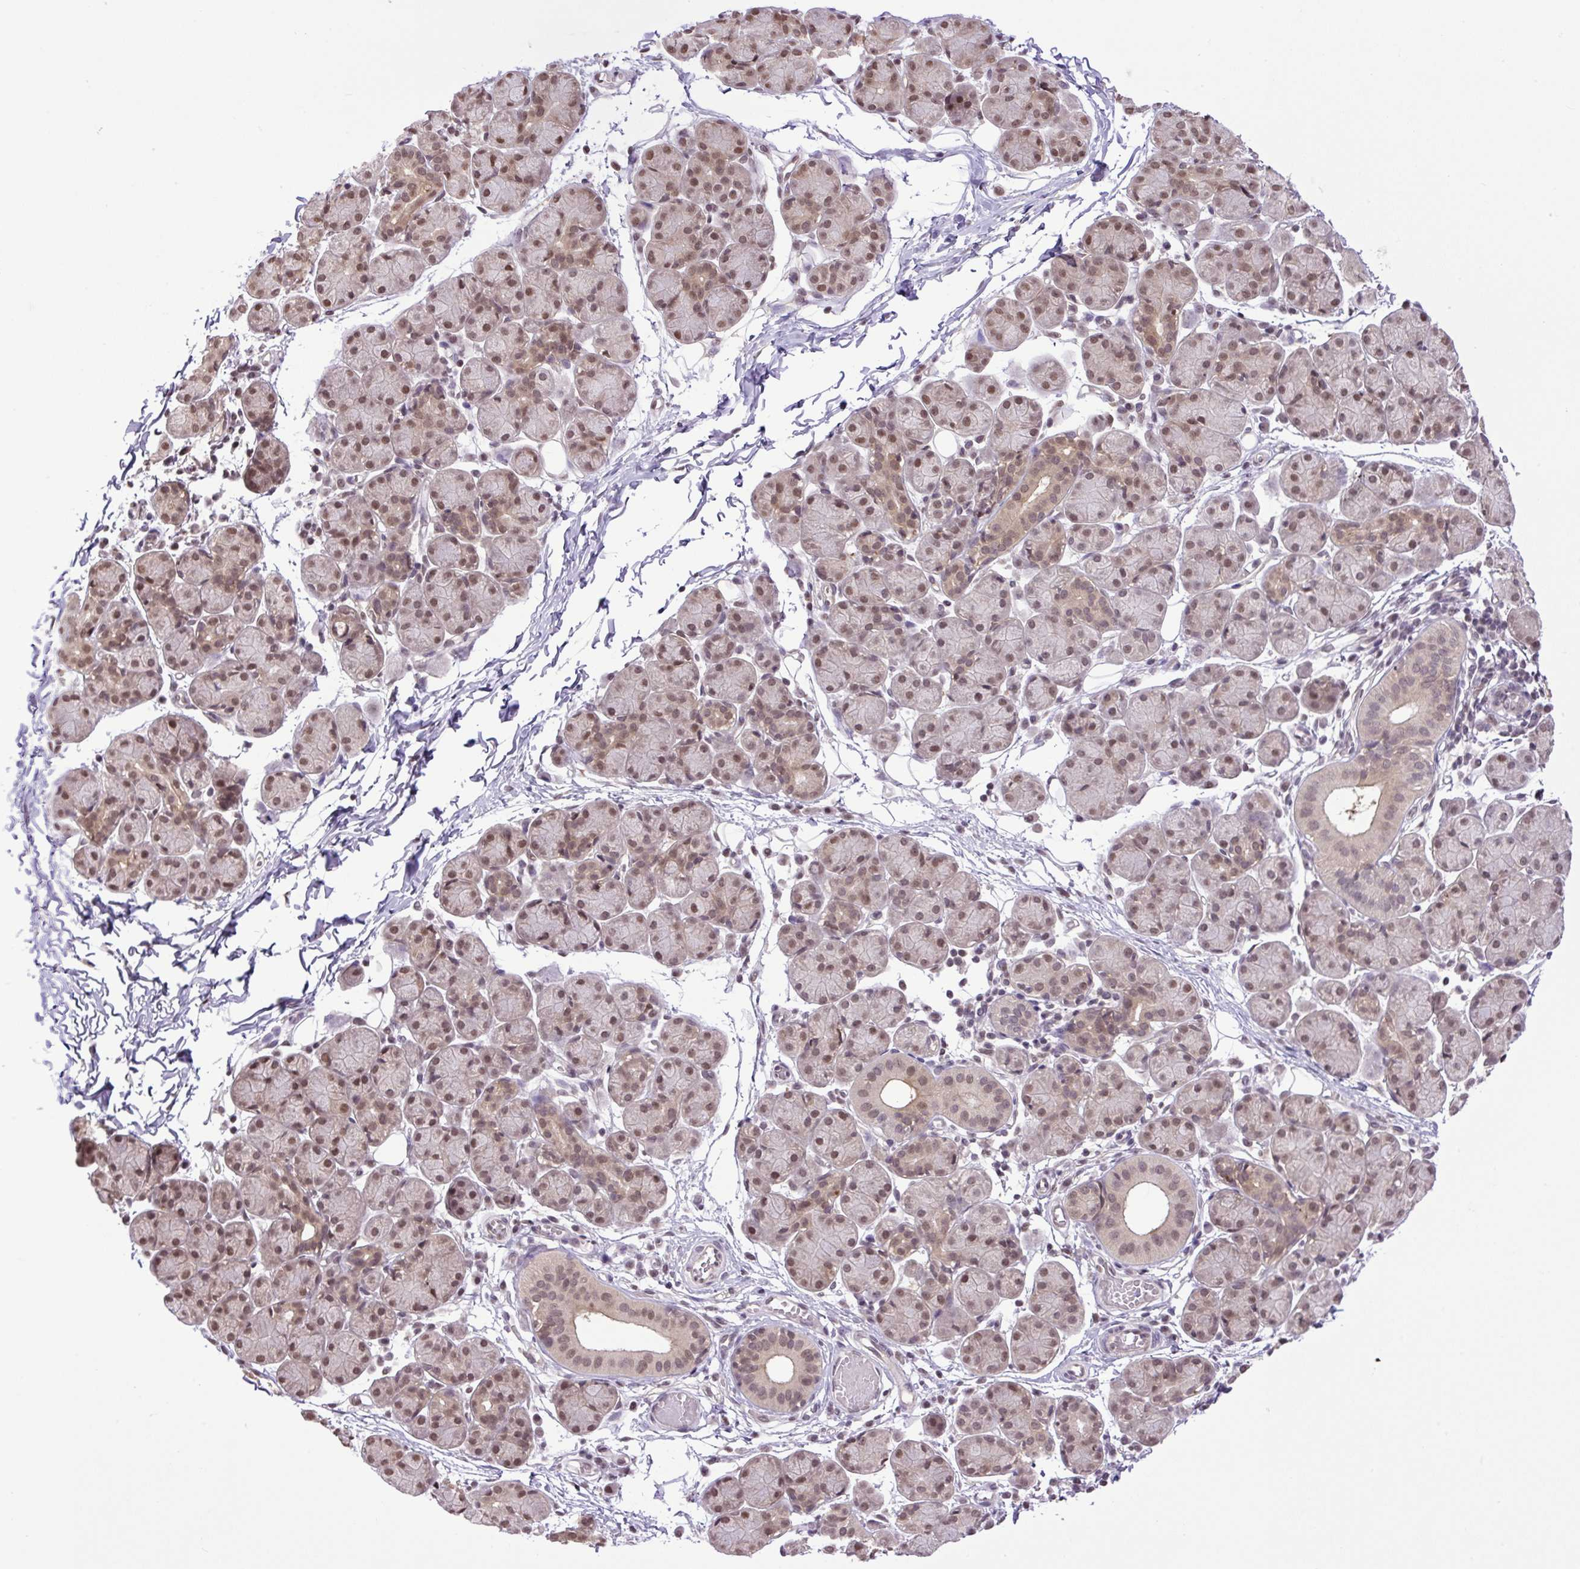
{"staining": {"intensity": "moderate", "quantity": "25%-75%", "location": "nuclear"}, "tissue": "salivary gland", "cell_type": "Glandular cells", "image_type": "normal", "snomed": [{"axis": "morphology", "description": "Normal tissue, NOS"}, {"axis": "morphology", "description": "Inflammation, NOS"}, {"axis": "topography", "description": "Lymph node"}, {"axis": "topography", "description": "Salivary gland"}], "caption": "Protein expression by immunohistochemistry displays moderate nuclear positivity in approximately 25%-75% of glandular cells in benign salivary gland. Using DAB (brown) and hematoxylin (blue) stains, captured at high magnification using brightfield microscopy.", "gene": "SGTA", "patient": {"sex": "male", "age": 3}}